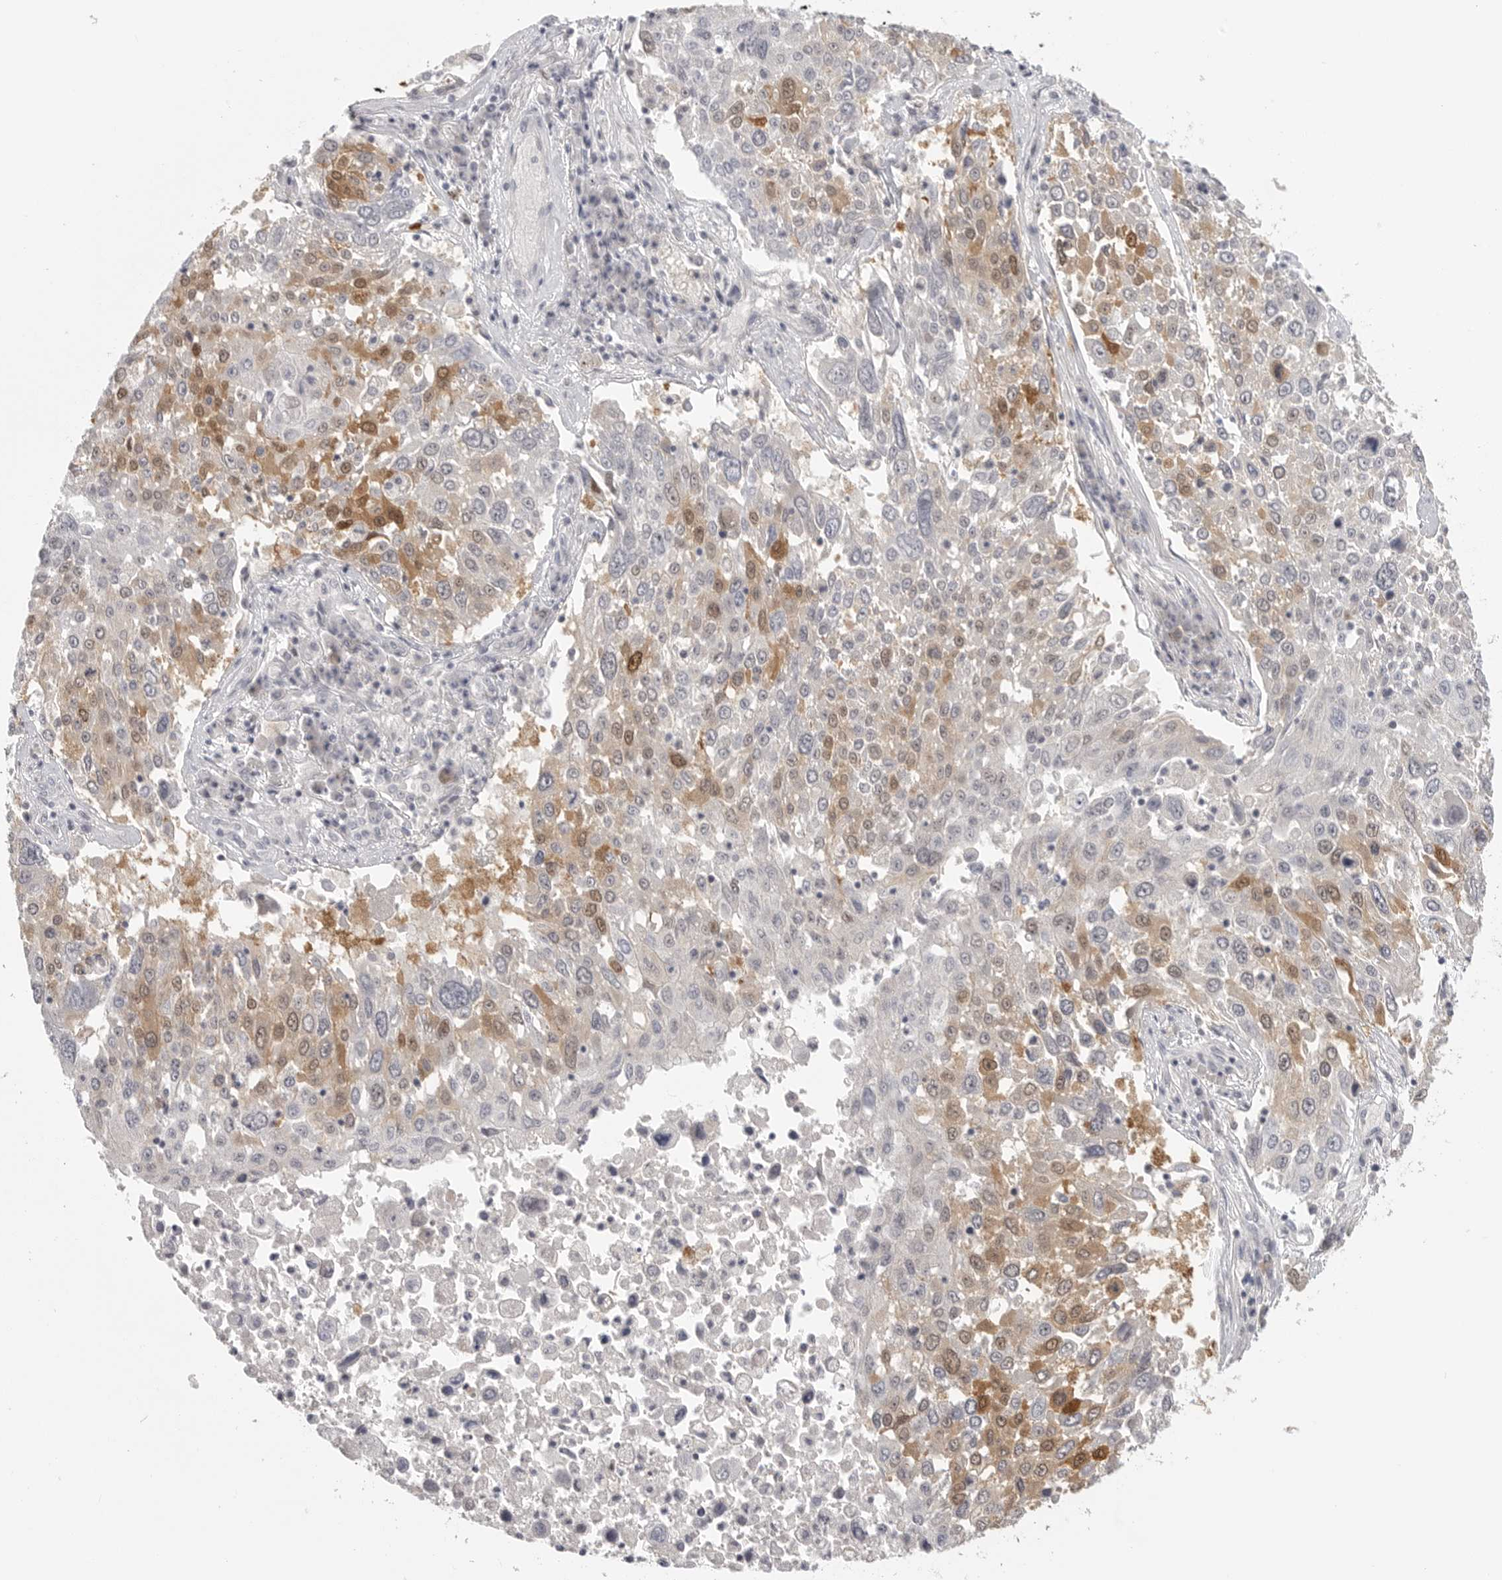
{"staining": {"intensity": "moderate", "quantity": "25%-75%", "location": "cytoplasmic/membranous,nuclear"}, "tissue": "lung cancer", "cell_type": "Tumor cells", "image_type": "cancer", "snomed": [{"axis": "morphology", "description": "Squamous cell carcinoma, NOS"}, {"axis": "topography", "description": "Lung"}], "caption": "This is an image of immunohistochemistry staining of lung squamous cell carcinoma, which shows moderate expression in the cytoplasmic/membranous and nuclear of tumor cells.", "gene": "HMGCS2", "patient": {"sex": "male", "age": 65}}